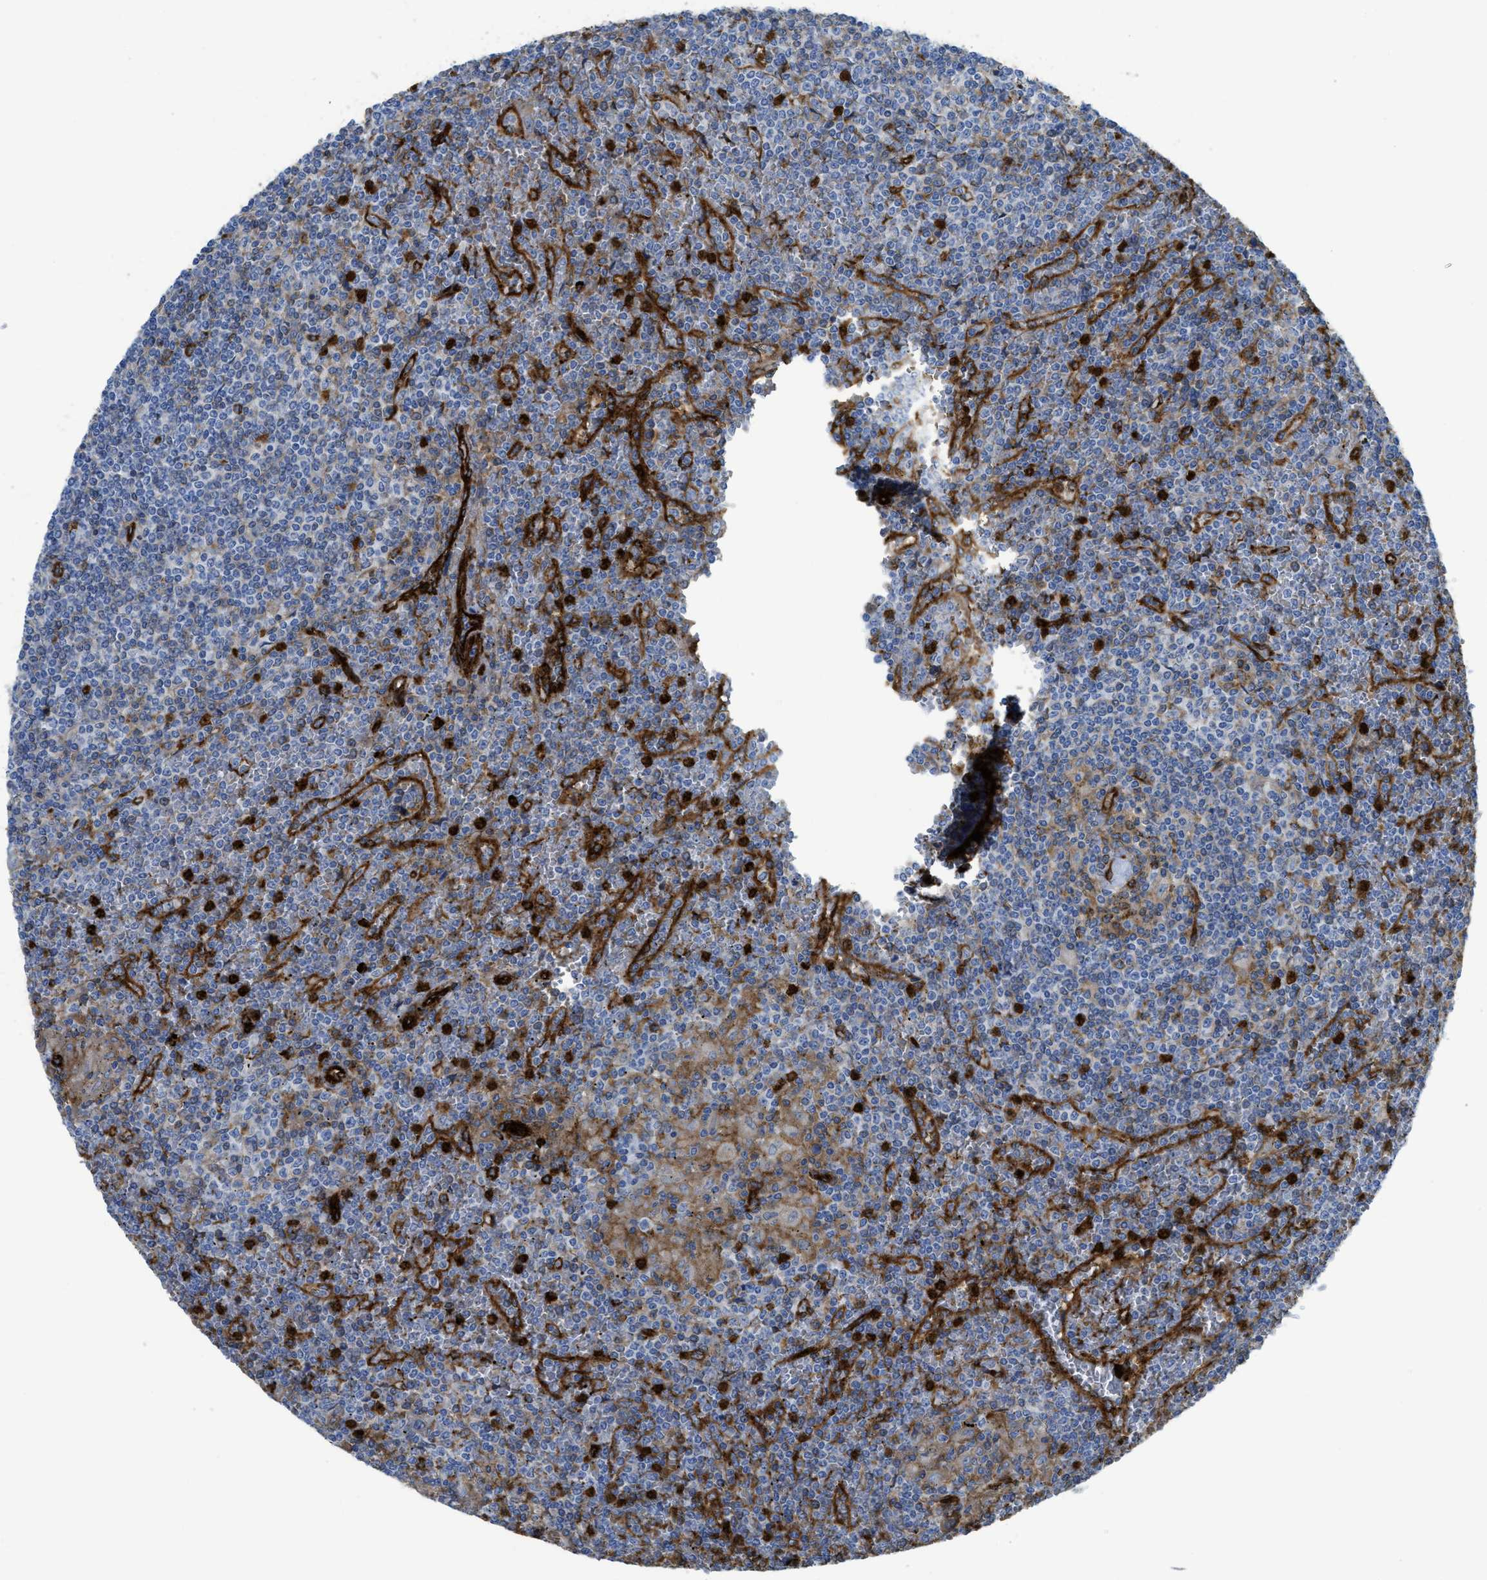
{"staining": {"intensity": "weak", "quantity": "<25%", "location": "cytoplasmic/membranous"}, "tissue": "lymphoma", "cell_type": "Tumor cells", "image_type": "cancer", "snomed": [{"axis": "morphology", "description": "Malignant lymphoma, non-Hodgkin's type, Low grade"}, {"axis": "topography", "description": "Spleen"}], "caption": "Tumor cells show no significant protein positivity in lymphoma. Nuclei are stained in blue.", "gene": "HIP1", "patient": {"sex": "female", "age": 19}}